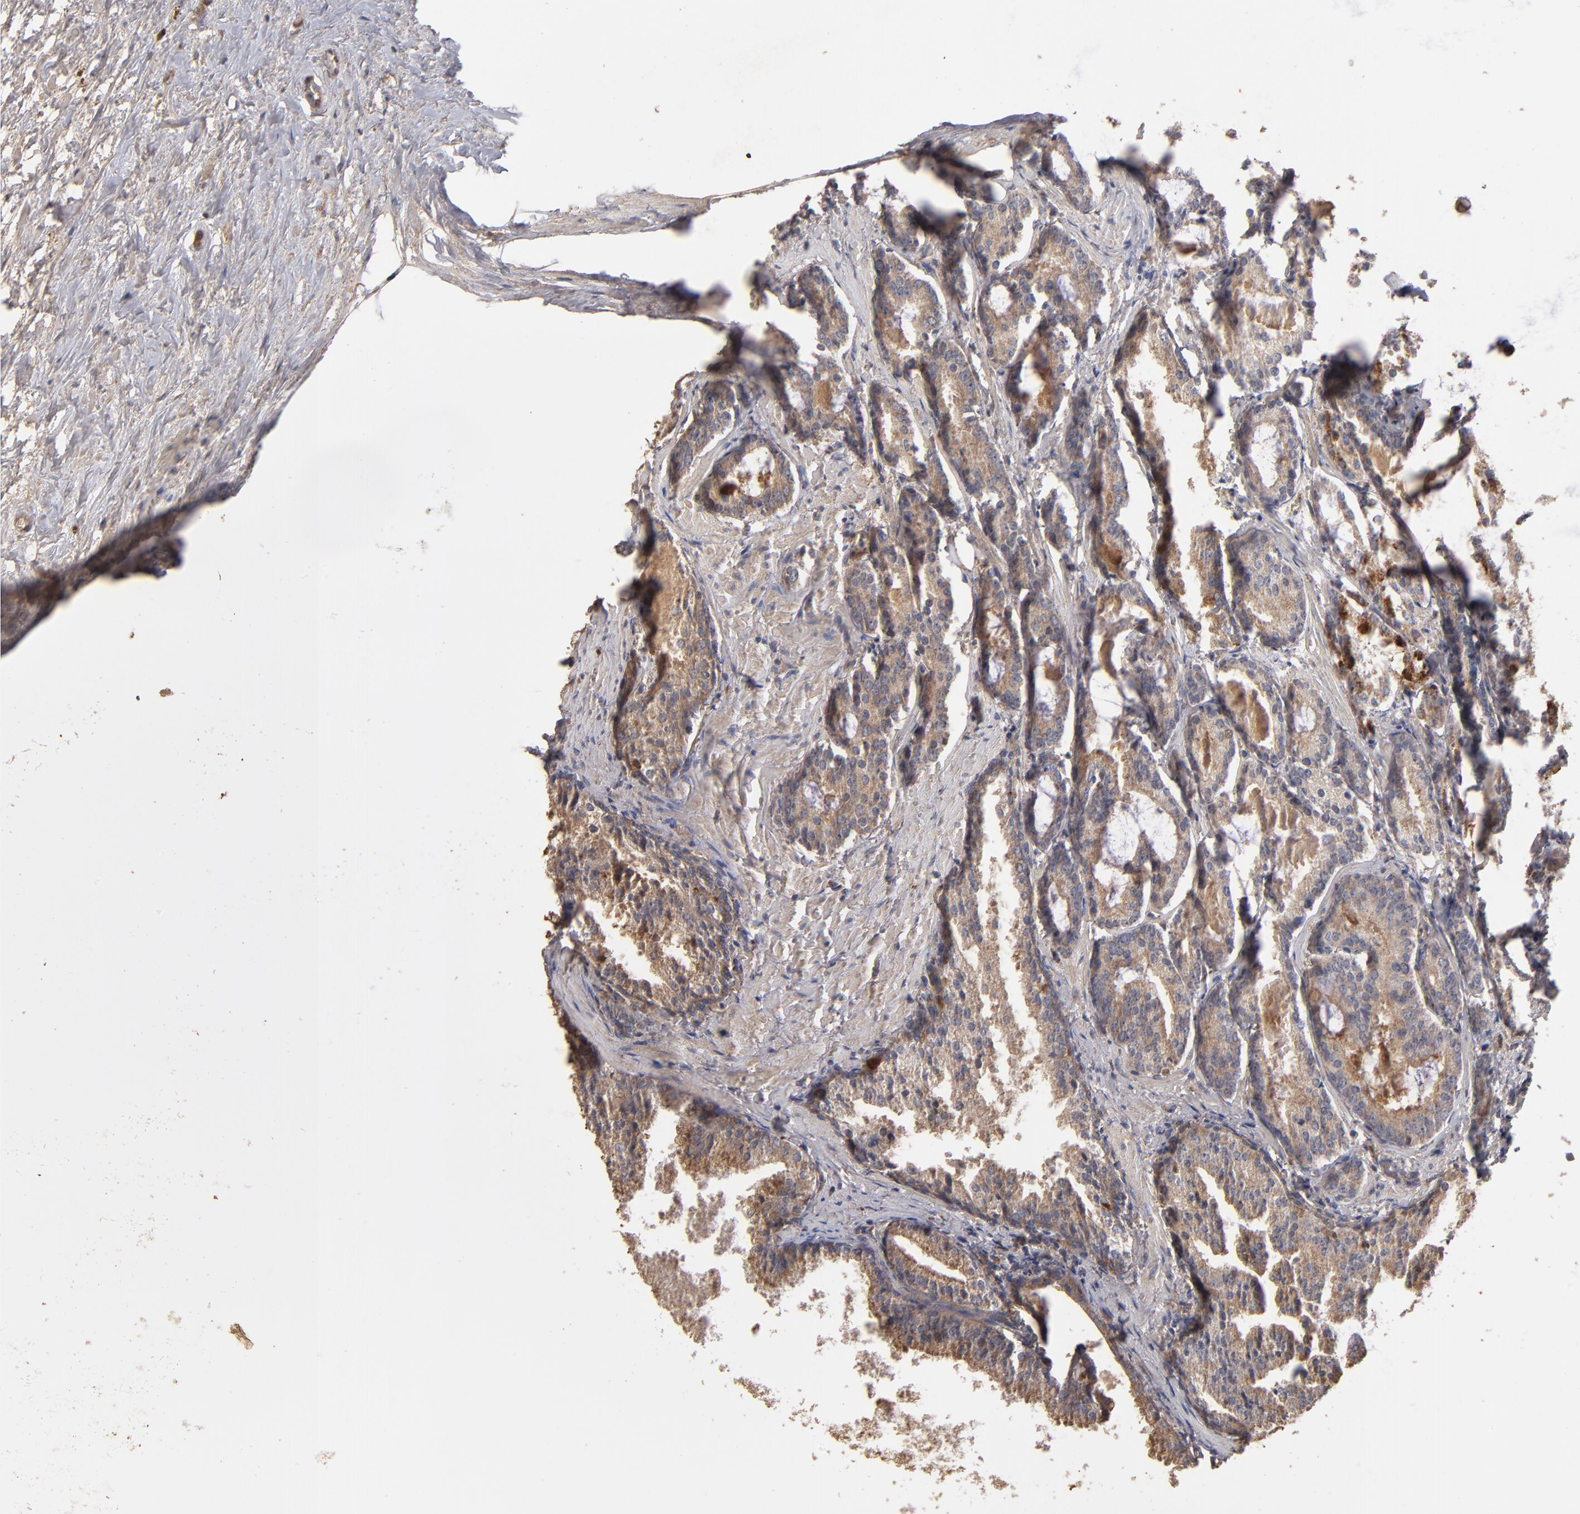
{"staining": {"intensity": "moderate", "quantity": ">75%", "location": "cytoplasmic/membranous"}, "tissue": "prostate cancer", "cell_type": "Tumor cells", "image_type": "cancer", "snomed": [{"axis": "morphology", "description": "Adenocarcinoma, Medium grade"}, {"axis": "topography", "description": "Prostate"}], "caption": "DAB (3,3'-diaminobenzidine) immunohistochemical staining of human medium-grade adenocarcinoma (prostate) shows moderate cytoplasmic/membranous protein expression in approximately >75% of tumor cells. (DAB IHC, brown staining for protein, blue staining for nuclei).", "gene": "DIPK2B", "patient": {"sex": "male", "age": 64}}